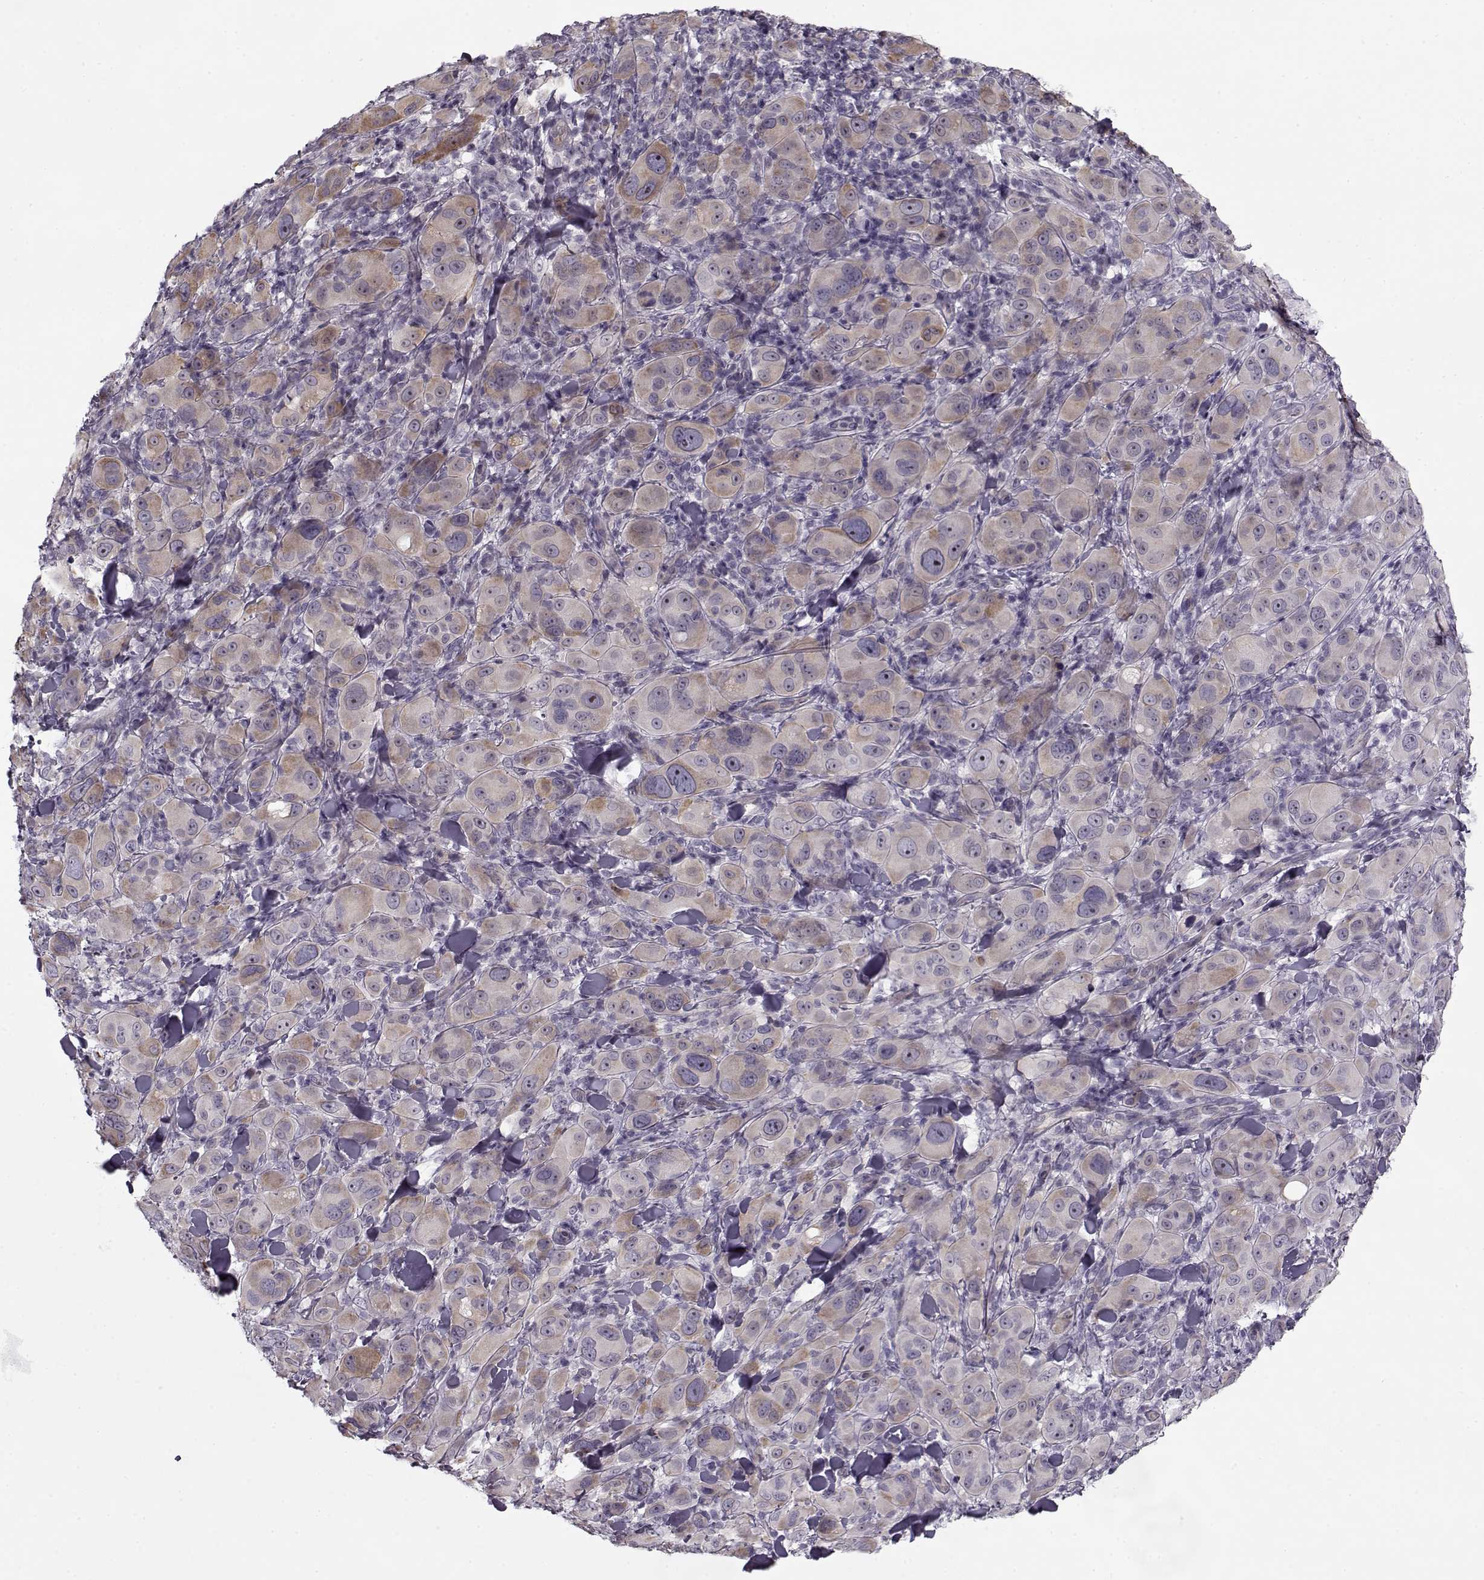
{"staining": {"intensity": "negative", "quantity": "none", "location": "none"}, "tissue": "melanoma", "cell_type": "Tumor cells", "image_type": "cancer", "snomed": [{"axis": "morphology", "description": "Malignant melanoma, NOS"}, {"axis": "topography", "description": "Skin"}], "caption": "Tumor cells are negative for brown protein staining in malignant melanoma.", "gene": "PNMT", "patient": {"sex": "female", "age": 87}}